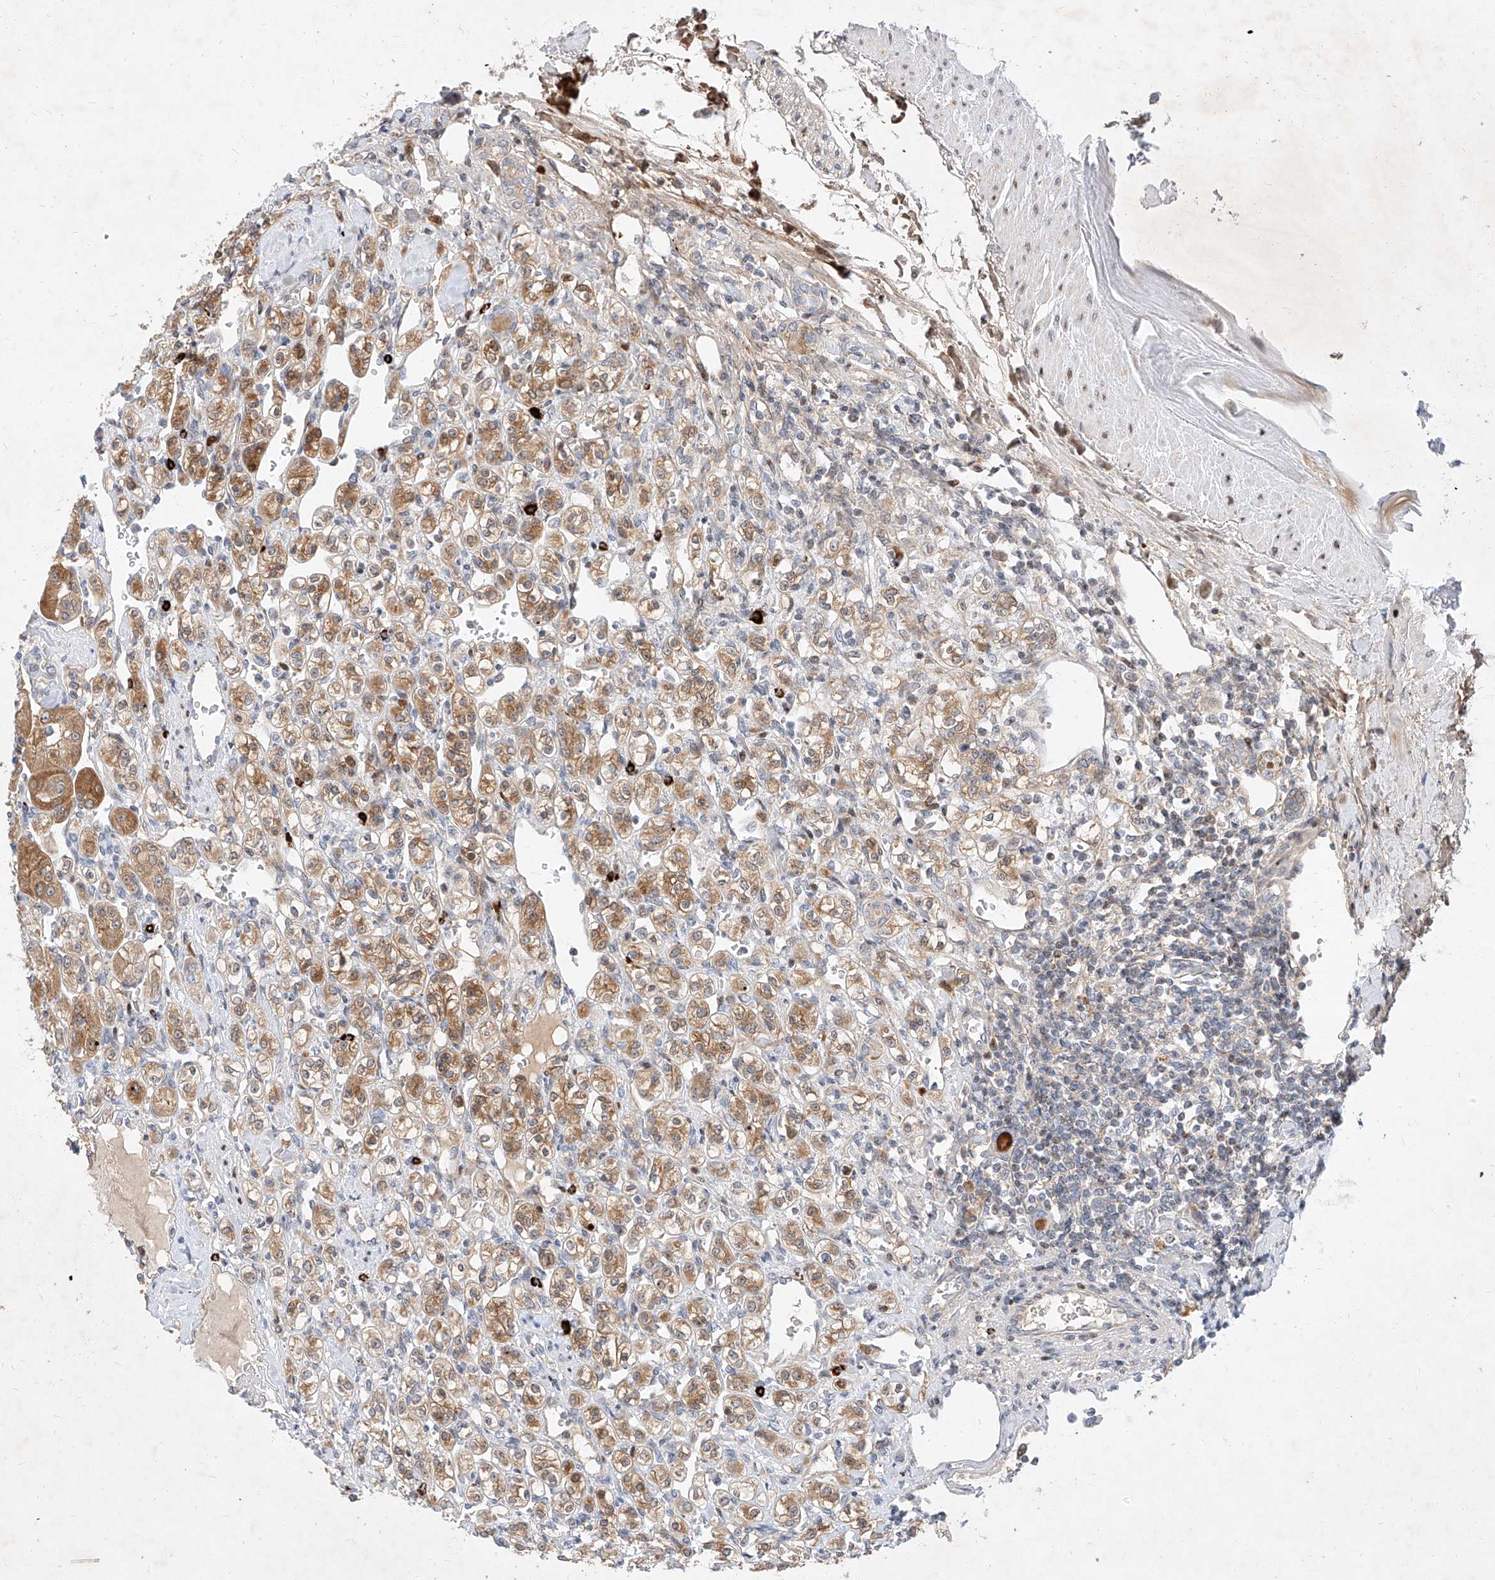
{"staining": {"intensity": "moderate", "quantity": ">75%", "location": "cytoplasmic/membranous"}, "tissue": "renal cancer", "cell_type": "Tumor cells", "image_type": "cancer", "snomed": [{"axis": "morphology", "description": "Adenocarcinoma, NOS"}, {"axis": "topography", "description": "Kidney"}], "caption": "Moderate cytoplasmic/membranous positivity is present in about >75% of tumor cells in adenocarcinoma (renal).", "gene": "OSGEPL1", "patient": {"sex": "male", "age": 77}}